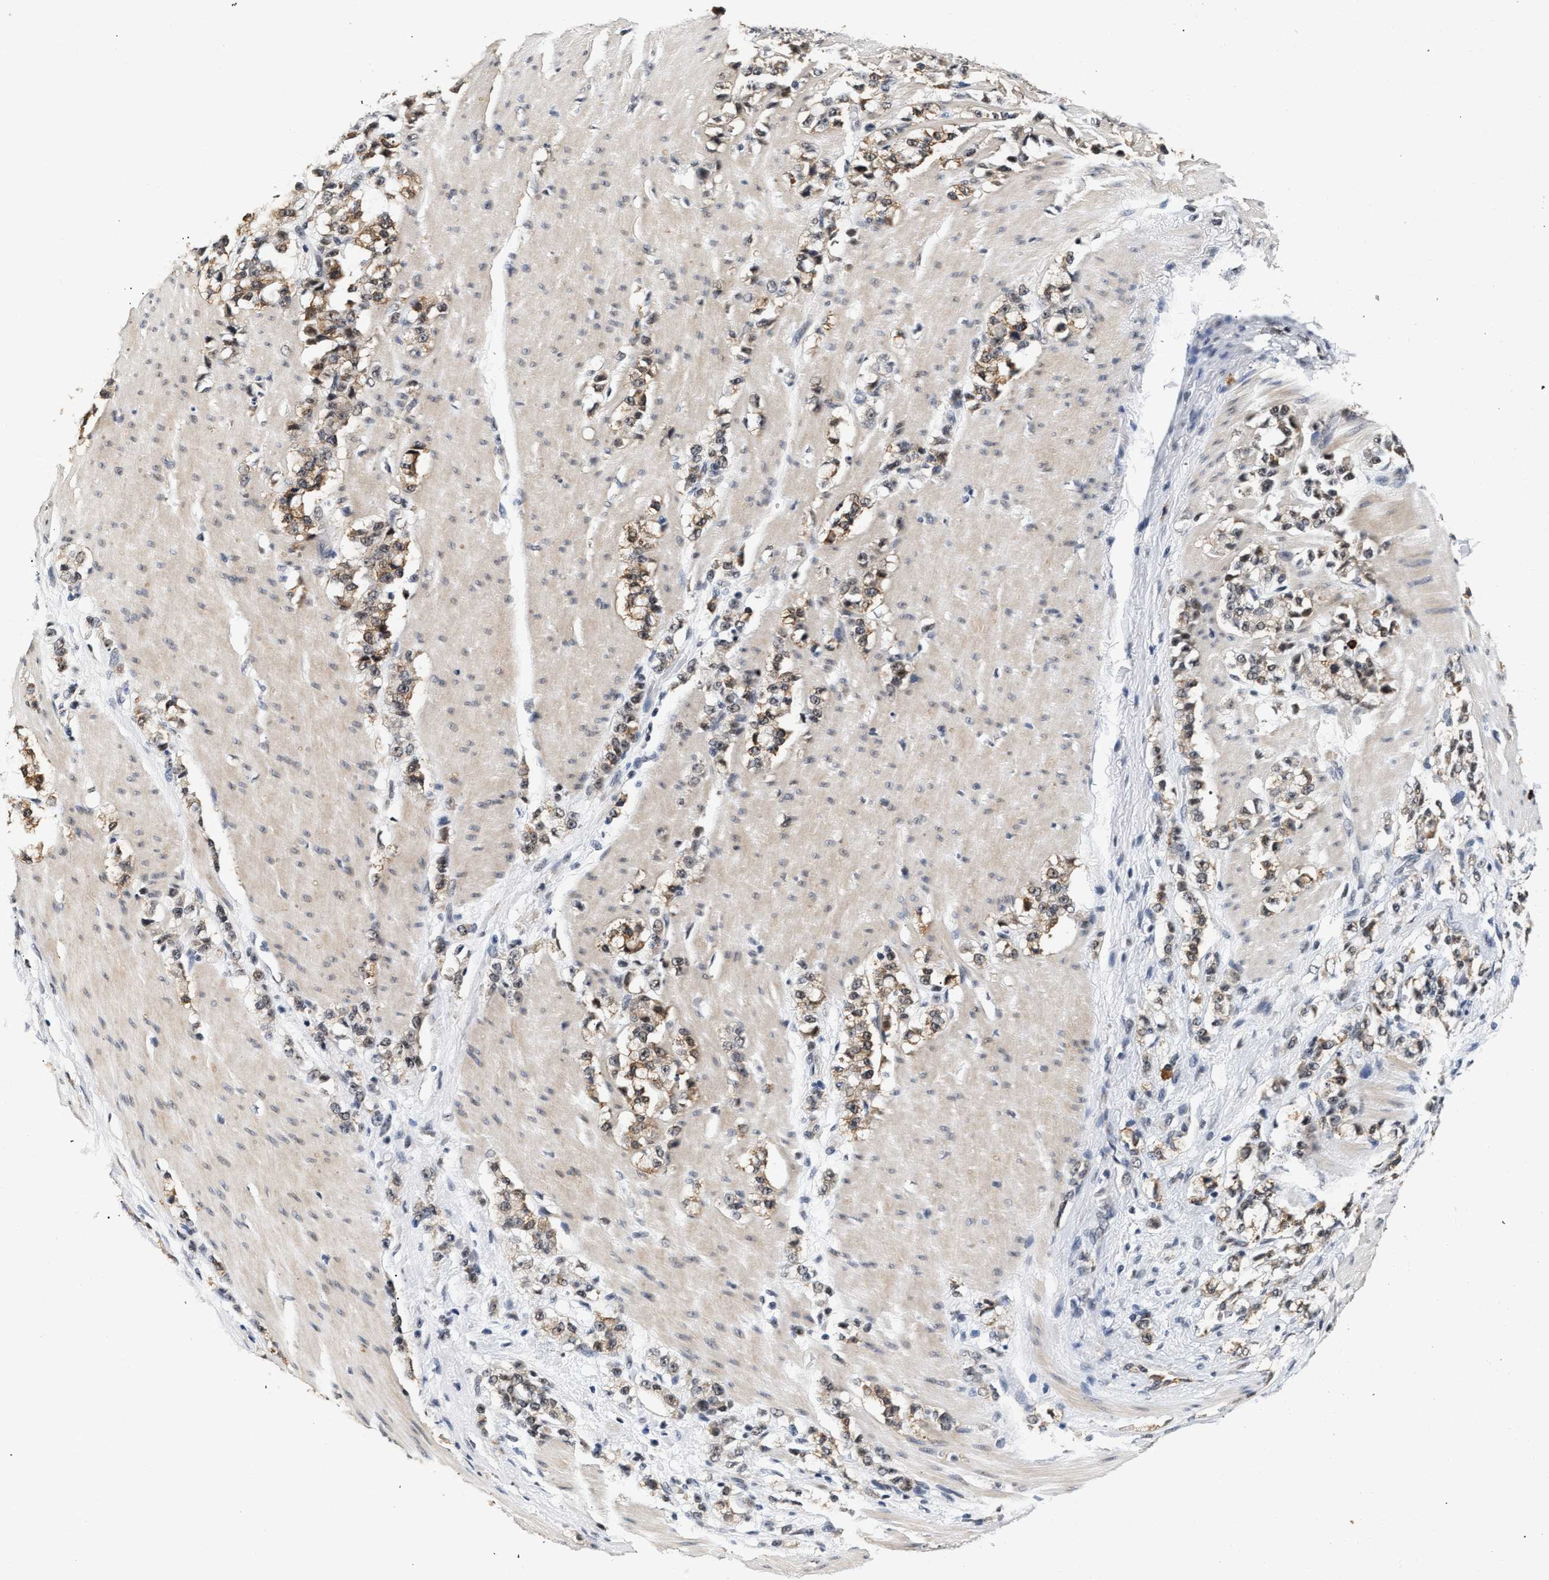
{"staining": {"intensity": "moderate", "quantity": ">75%", "location": "cytoplasmic/membranous"}, "tissue": "stomach cancer", "cell_type": "Tumor cells", "image_type": "cancer", "snomed": [{"axis": "morphology", "description": "Adenocarcinoma, NOS"}, {"axis": "topography", "description": "Stomach, lower"}], "caption": "Protein expression analysis of human stomach adenocarcinoma reveals moderate cytoplasmic/membranous expression in approximately >75% of tumor cells. The protein is stained brown, and the nuclei are stained in blue (DAB (3,3'-diaminobenzidine) IHC with brightfield microscopy, high magnification).", "gene": "THOC1", "patient": {"sex": "male", "age": 88}}